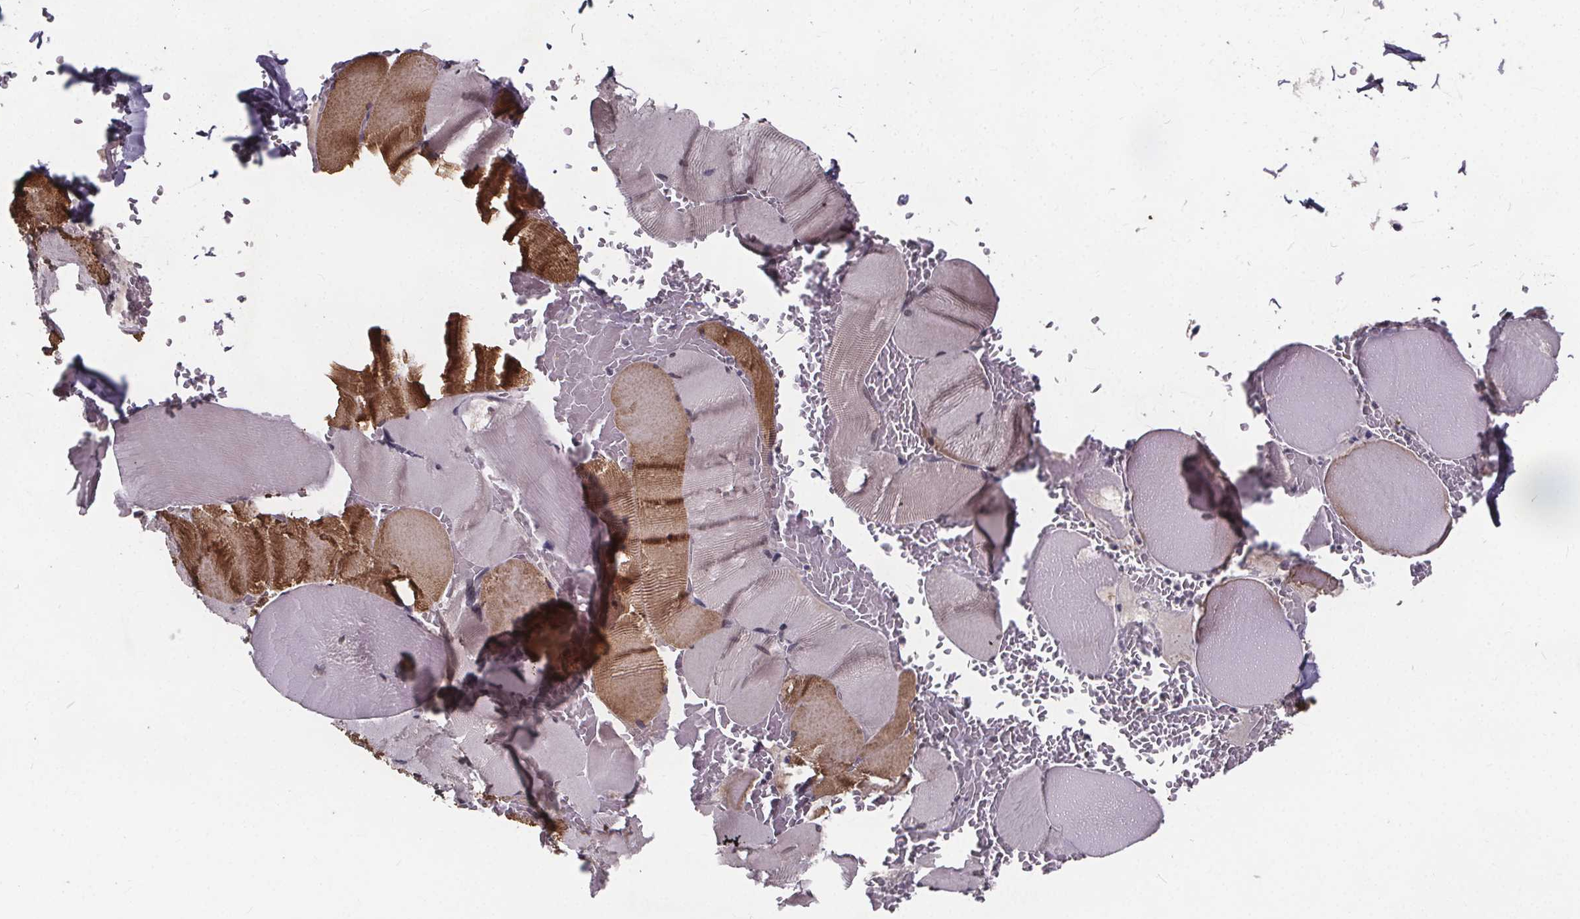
{"staining": {"intensity": "moderate", "quantity": ">75%", "location": "cytoplasmic/membranous"}, "tissue": "skeletal muscle", "cell_type": "Myocytes", "image_type": "normal", "snomed": [{"axis": "morphology", "description": "Normal tissue, NOS"}, {"axis": "topography", "description": "Skeletal muscle"}], "caption": "IHC image of unremarkable skeletal muscle: human skeletal muscle stained using immunohistochemistry (IHC) exhibits medium levels of moderate protein expression localized specifically in the cytoplasmic/membranous of myocytes, appearing as a cytoplasmic/membranous brown color.", "gene": "FAM181B", "patient": {"sex": "male", "age": 56}}